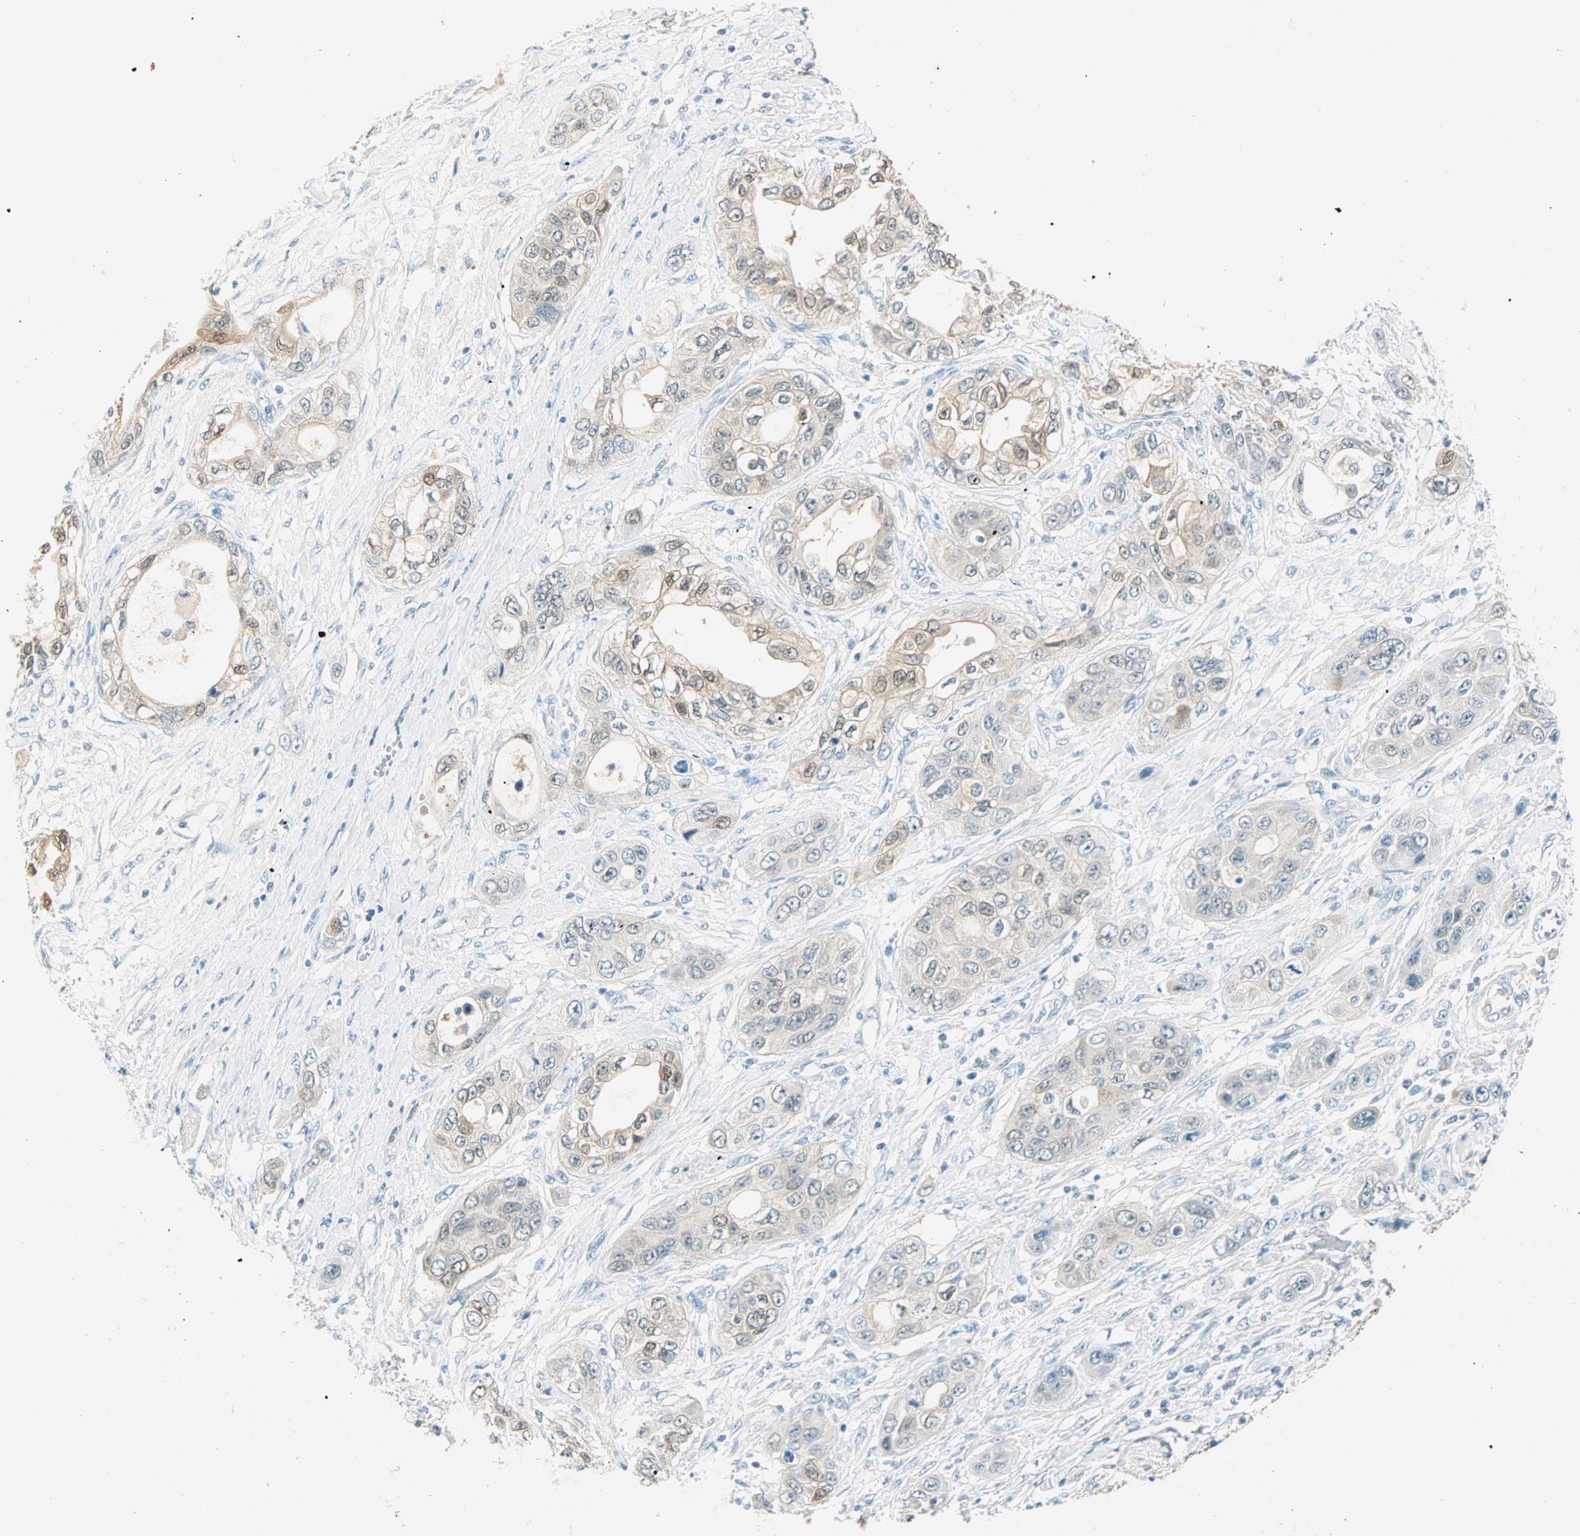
{"staining": {"intensity": "weak", "quantity": "25%-75%", "location": "cytoplasmic/membranous,nuclear"}, "tissue": "pancreatic cancer", "cell_type": "Tumor cells", "image_type": "cancer", "snomed": [{"axis": "morphology", "description": "Adenocarcinoma, NOS"}, {"axis": "topography", "description": "Pancreas"}], "caption": "Protein expression analysis of pancreatic cancer (adenocarcinoma) displays weak cytoplasmic/membranous and nuclear expression in about 25%-75% of tumor cells. (DAB IHC, brown staining for protein, blue staining for nuclei).", "gene": "S100A1", "patient": {"sex": "female", "age": 70}}